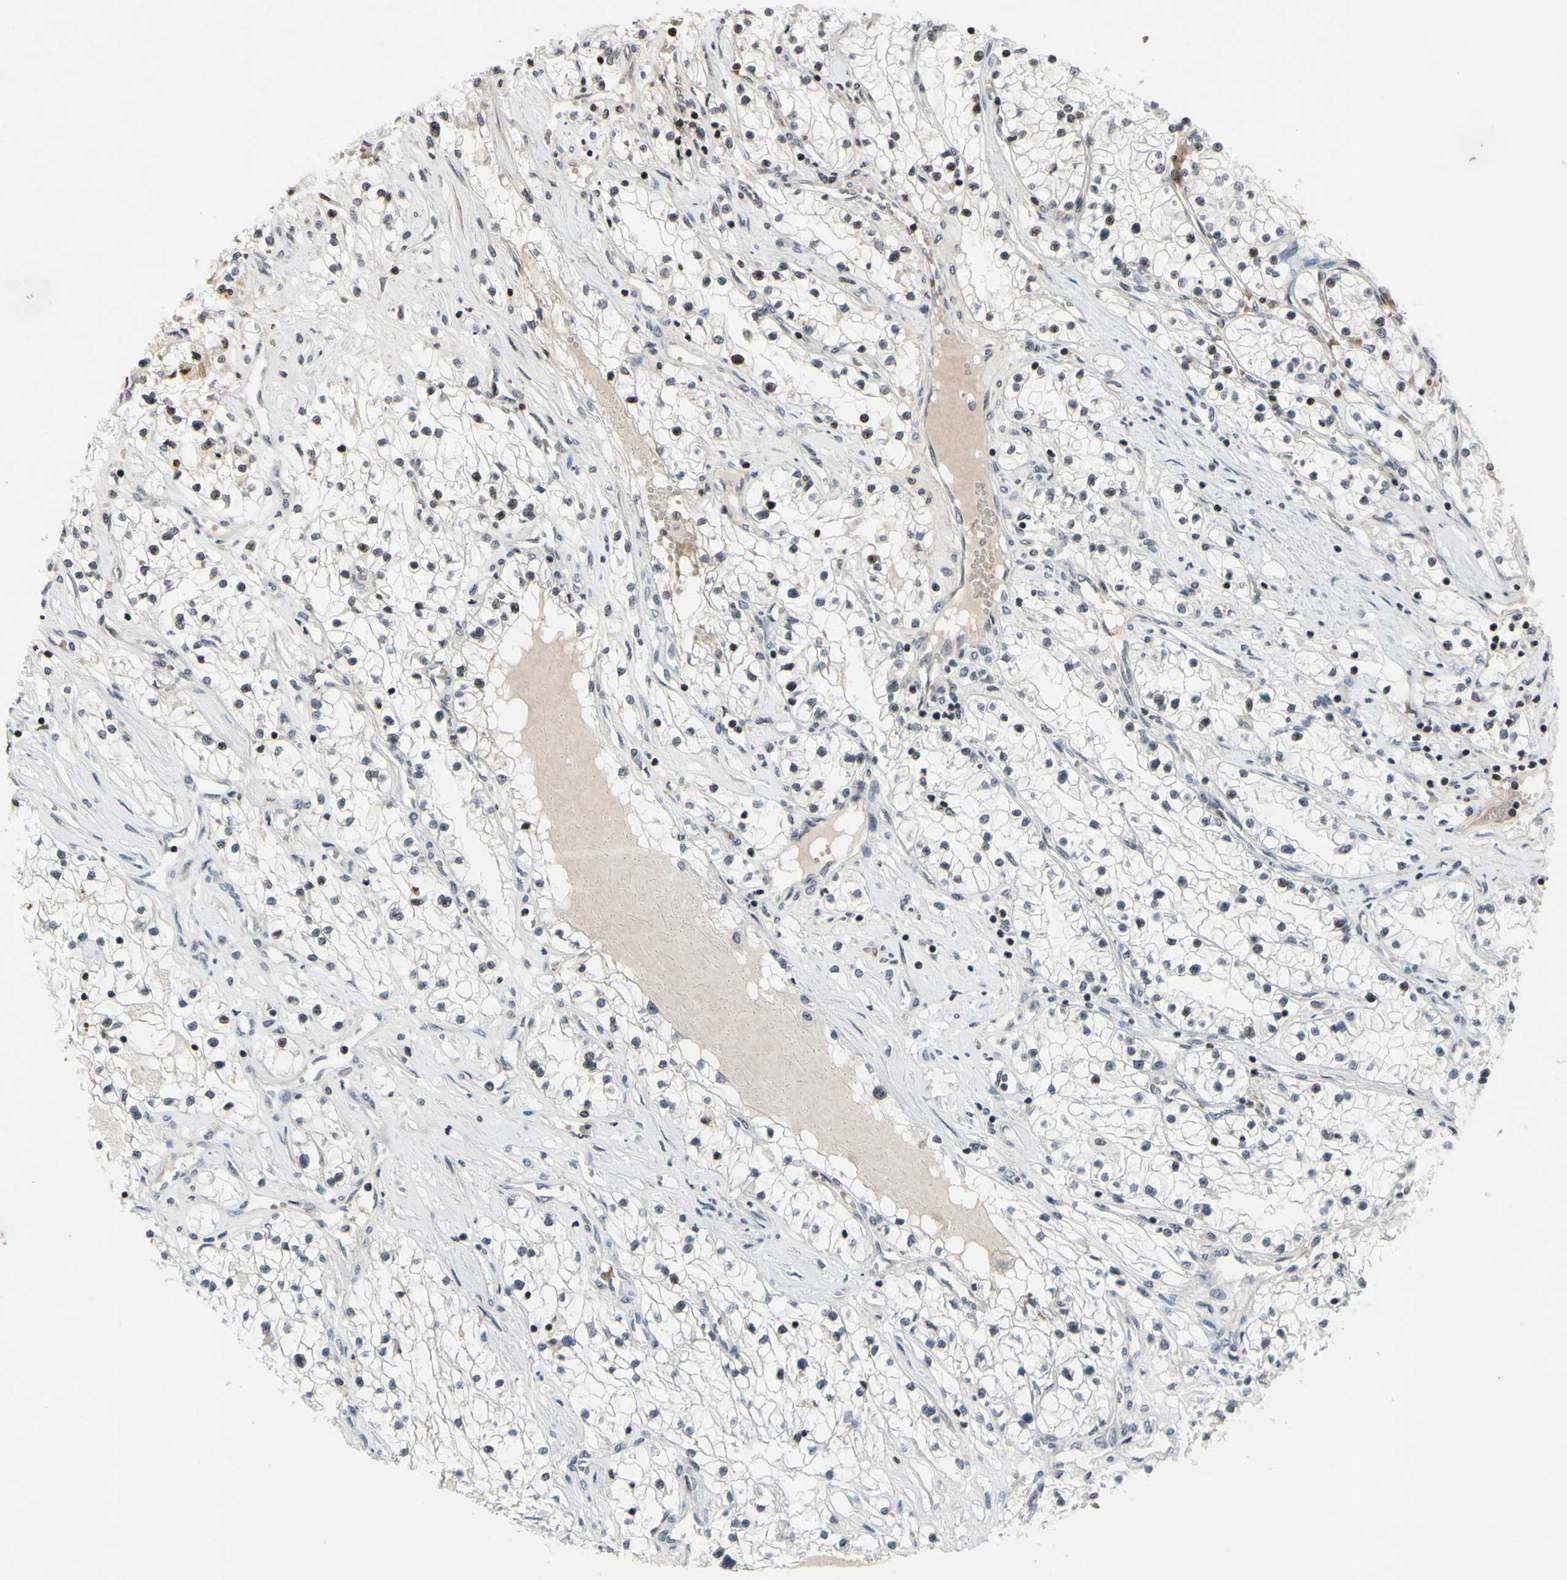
{"staining": {"intensity": "strong", "quantity": "<25%", "location": "nuclear"}, "tissue": "renal cancer", "cell_type": "Tumor cells", "image_type": "cancer", "snomed": [{"axis": "morphology", "description": "Adenocarcinoma, NOS"}, {"axis": "topography", "description": "Kidney"}], "caption": "A medium amount of strong nuclear positivity is seen in approximately <25% of tumor cells in renal adenocarcinoma tissue.", "gene": "ARG1", "patient": {"sex": "male", "age": 68}}